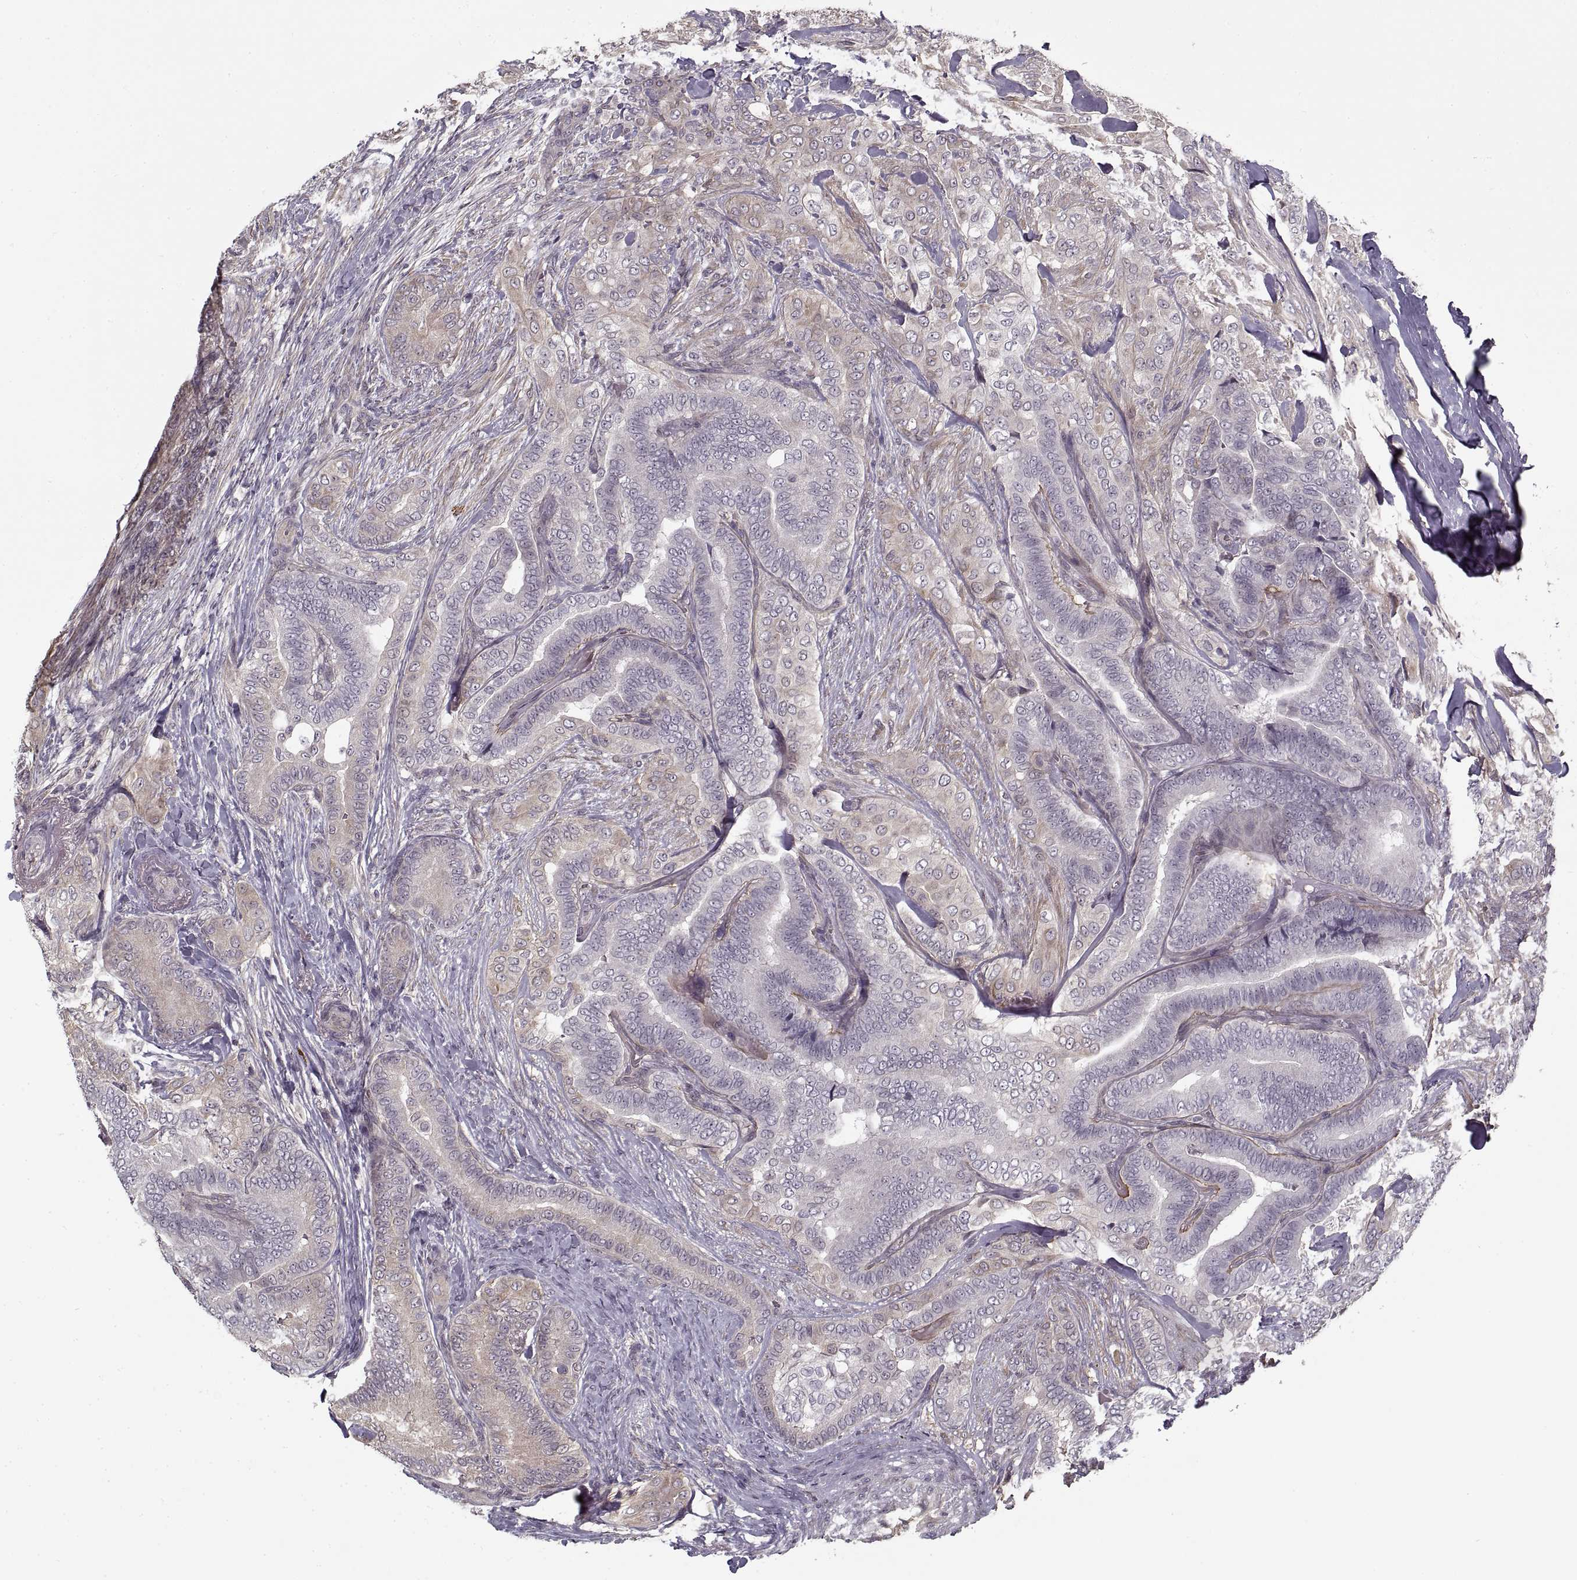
{"staining": {"intensity": "moderate", "quantity": "<25%", "location": "cytoplasmic/membranous"}, "tissue": "thyroid cancer", "cell_type": "Tumor cells", "image_type": "cancer", "snomed": [{"axis": "morphology", "description": "Papillary adenocarcinoma, NOS"}, {"axis": "topography", "description": "Thyroid gland"}], "caption": "Immunohistochemistry (IHC) image of neoplastic tissue: thyroid papillary adenocarcinoma stained using immunohistochemistry (IHC) shows low levels of moderate protein expression localized specifically in the cytoplasmic/membranous of tumor cells, appearing as a cytoplasmic/membranous brown color.", "gene": "LAMB2", "patient": {"sex": "male", "age": 61}}